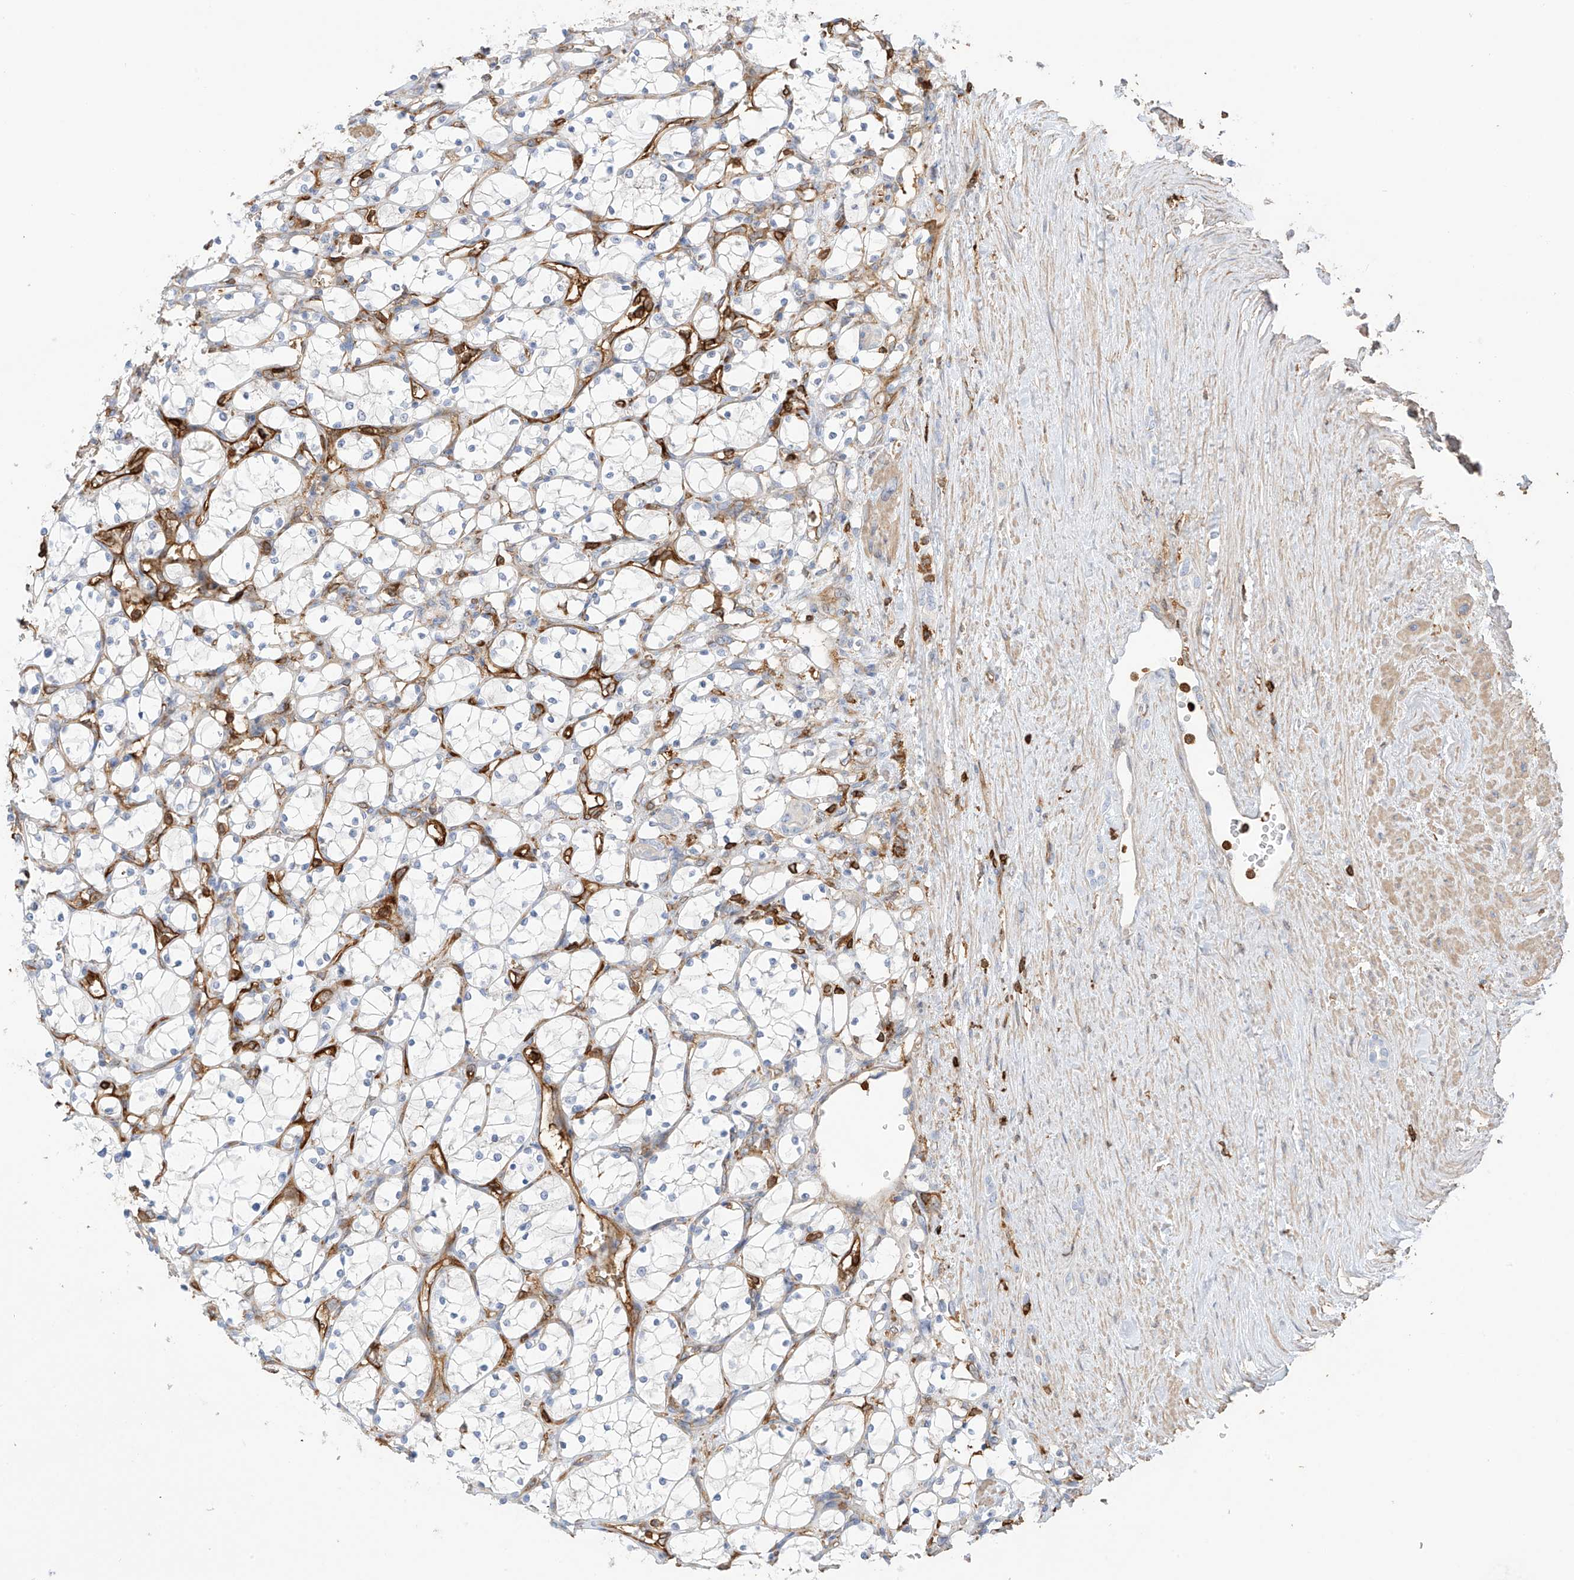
{"staining": {"intensity": "negative", "quantity": "none", "location": "none"}, "tissue": "renal cancer", "cell_type": "Tumor cells", "image_type": "cancer", "snomed": [{"axis": "morphology", "description": "Adenocarcinoma, NOS"}, {"axis": "topography", "description": "Kidney"}], "caption": "Immunohistochemical staining of renal cancer displays no significant positivity in tumor cells. (DAB IHC with hematoxylin counter stain).", "gene": "ARHGAP25", "patient": {"sex": "female", "age": 69}}